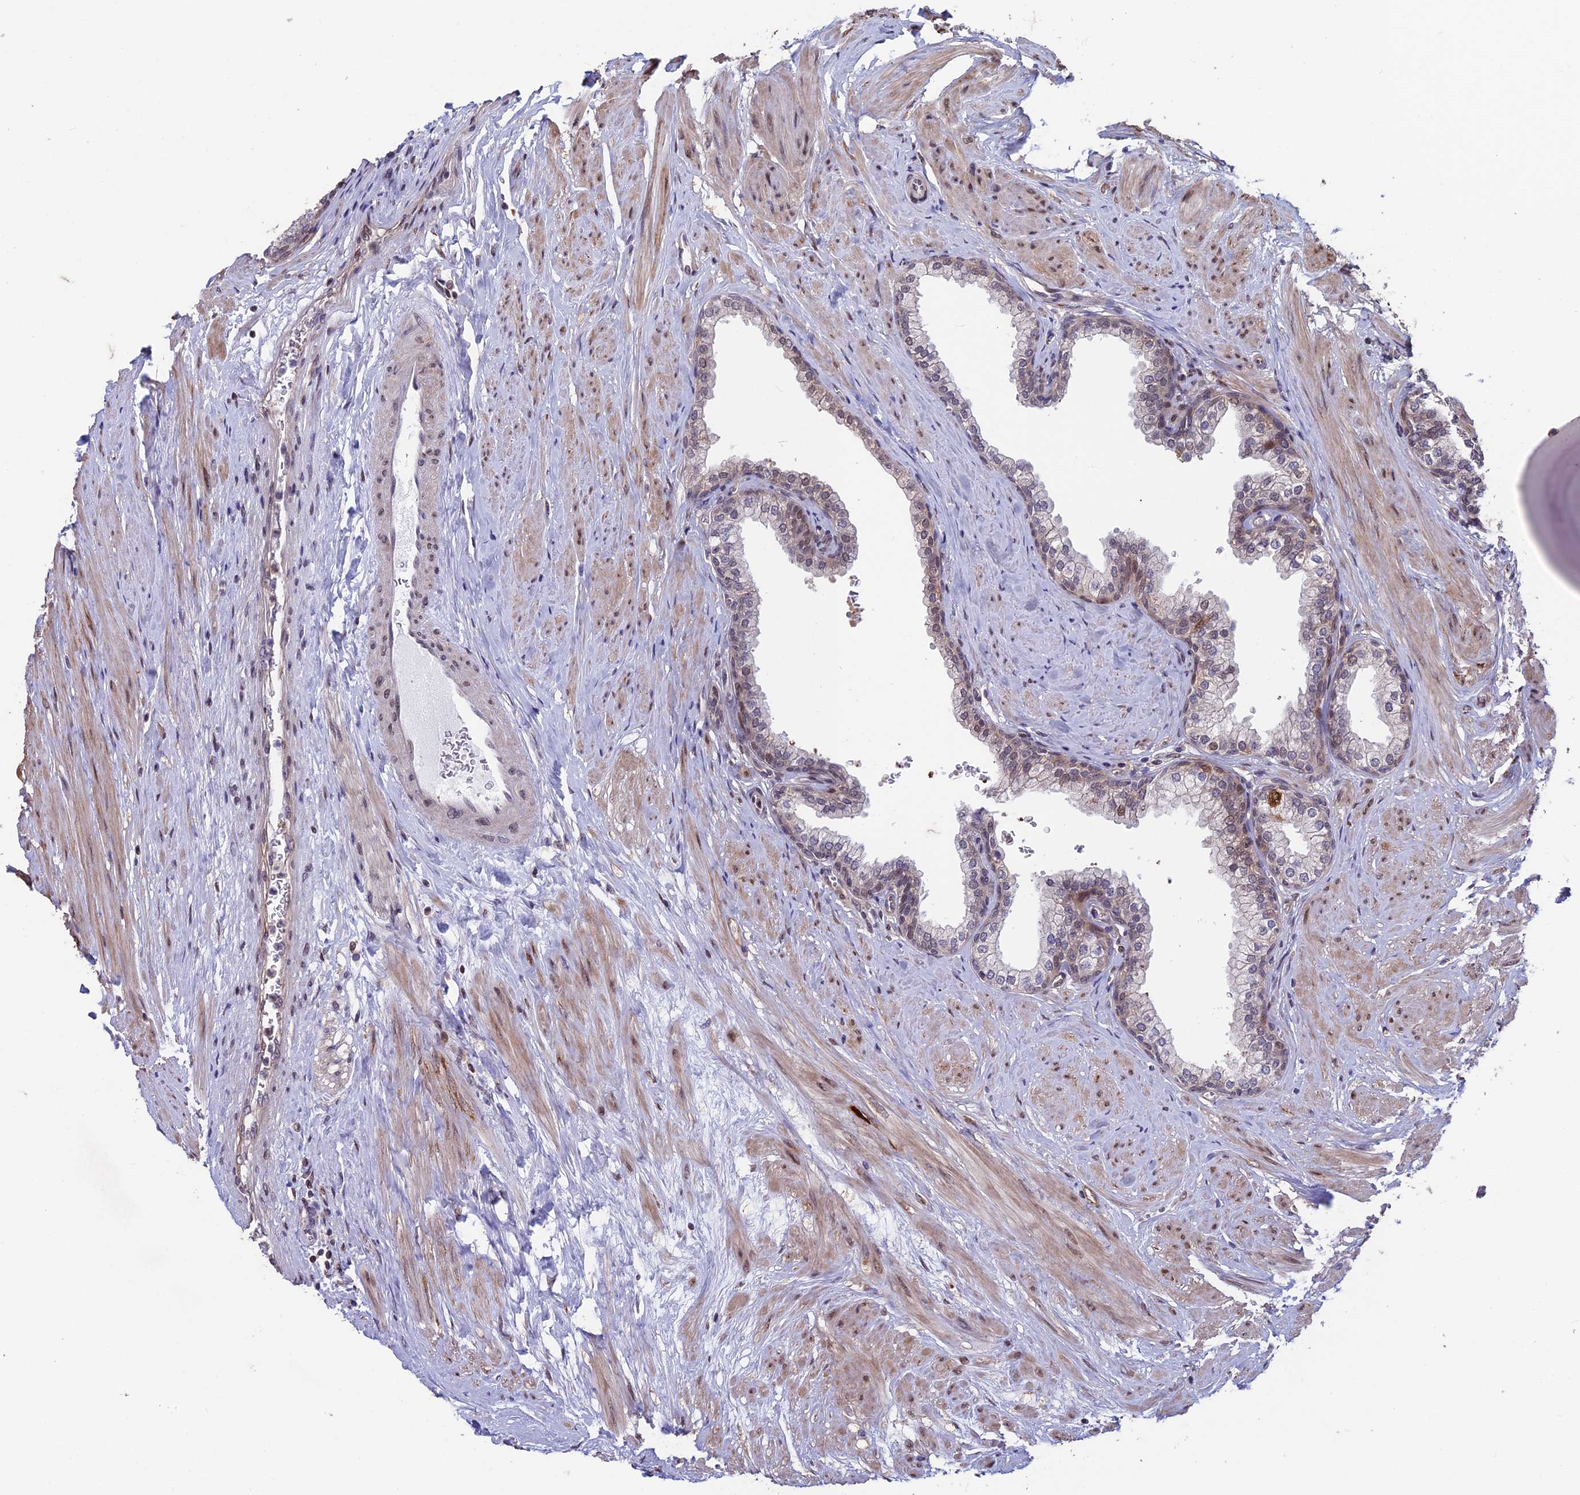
{"staining": {"intensity": "moderate", "quantity": "<25%", "location": "cytoplasmic/membranous"}, "tissue": "prostate", "cell_type": "Glandular cells", "image_type": "normal", "snomed": [{"axis": "morphology", "description": "Normal tissue, NOS"}, {"axis": "morphology", "description": "Urothelial carcinoma, Low grade"}, {"axis": "topography", "description": "Urinary bladder"}, {"axis": "topography", "description": "Prostate"}], "caption": "IHC of benign prostate reveals low levels of moderate cytoplasmic/membranous positivity in about <25% of glandular cells. The staining was performed using DAB (3,3'-diaminobenzidine) to visualize the protein expression in brown, while the nuclei were stained in blue with hematoxylin (Magnification: 20x).", "gene": "MAST2", "patient": {"sex": "male", "age": 60}}